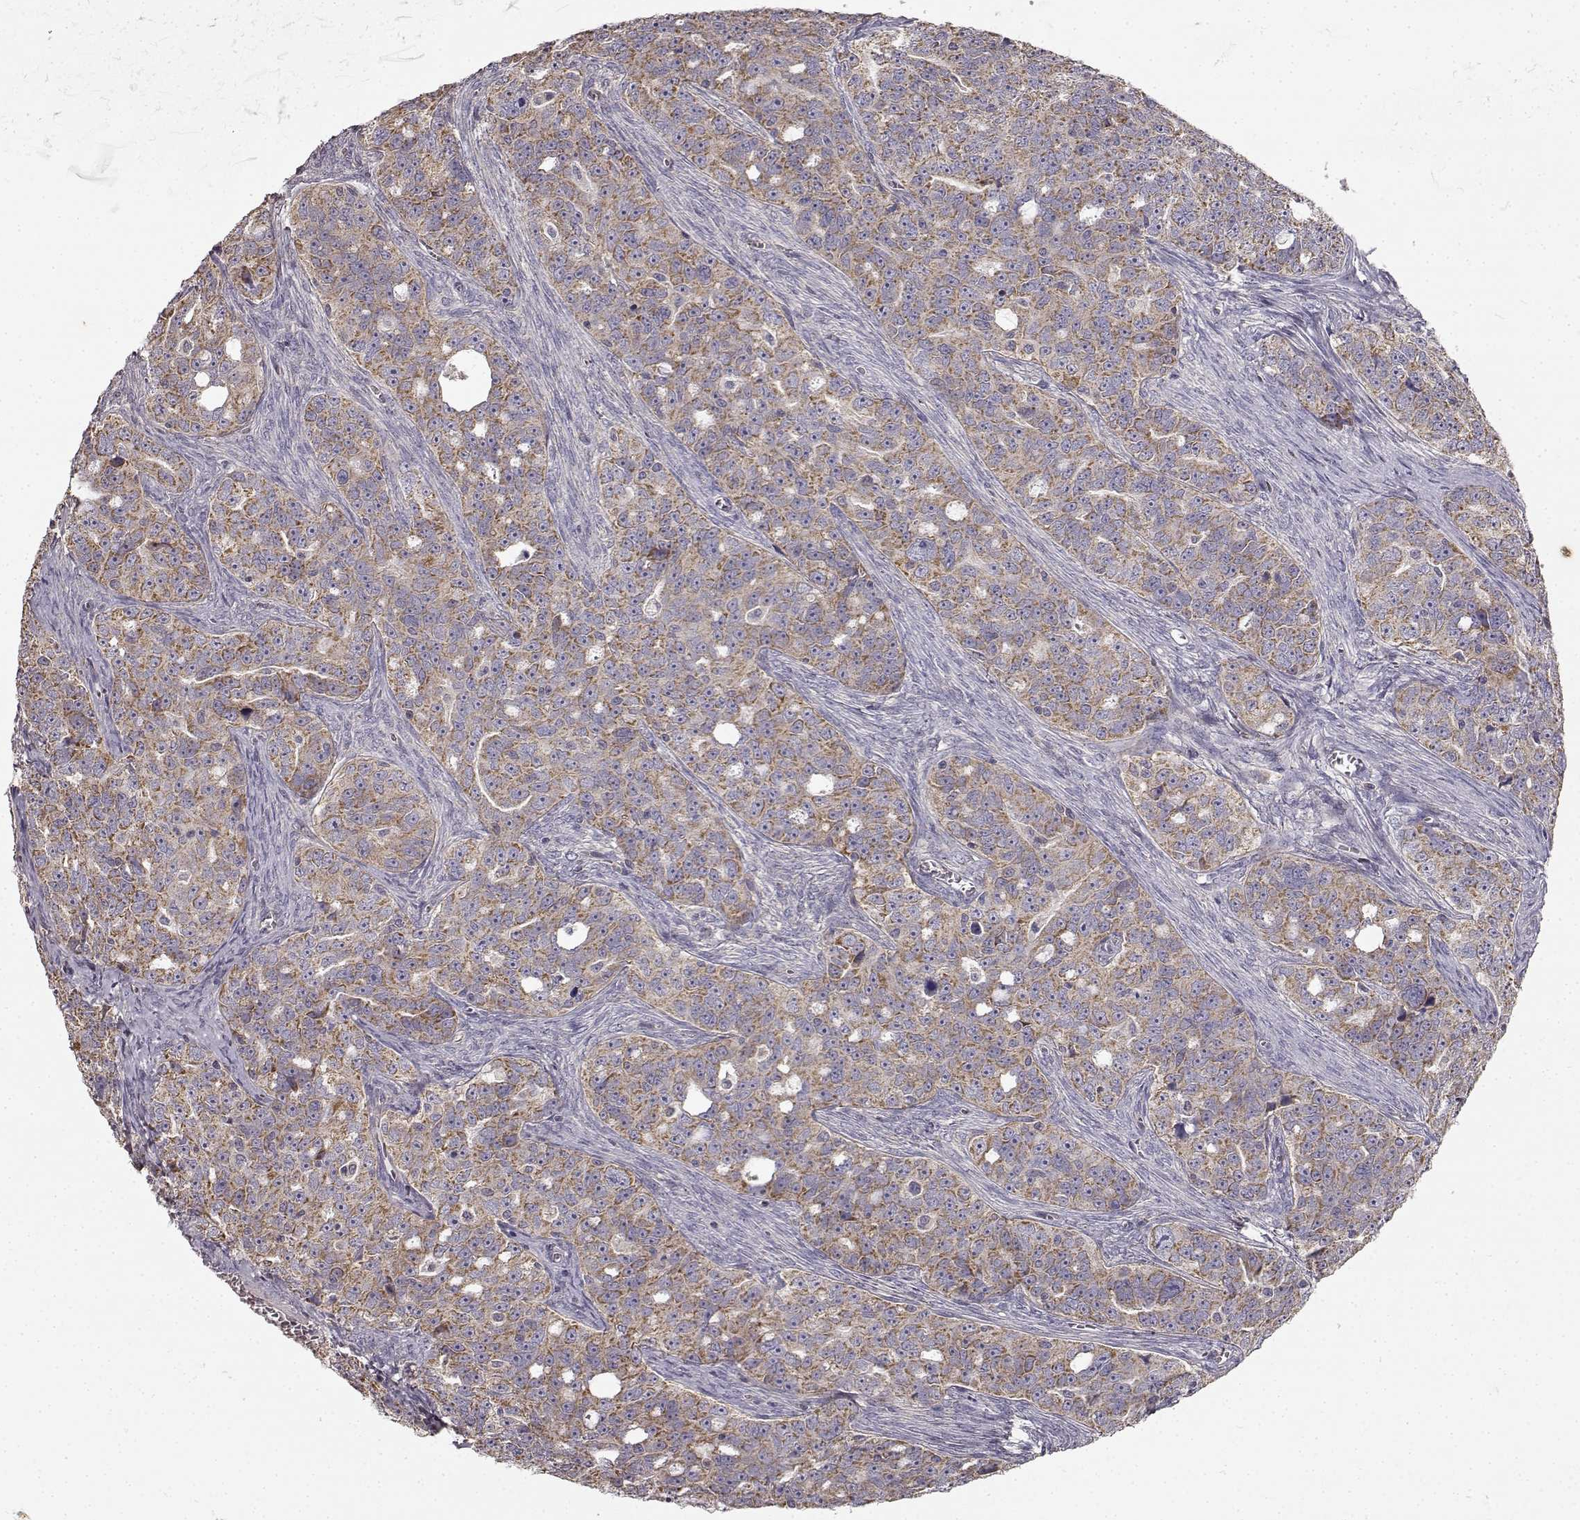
{"staining": {"intensity": "moderate", "quantity": ">75%", "location": "cytoplasmic/membranous"}, "tissue": "ovarian cancer", "cell_type": "Tumor cells", "image_type": "cancer", "snomed": [{"axis": "morphology", "description": "Cystadenocarcinoma, serous, NOS"}, {"axis": "topography", "description": "Ovary"}], "caption": "Human serous cystadenocarcinoma (ovarian) stained for a protein (brown) reveals moderate cytoplasmic/membranous positive positivity in approximately >75% of tumor cells.", "gene": "ERBB3", "patient": {"sex": "female", "age": 51}}